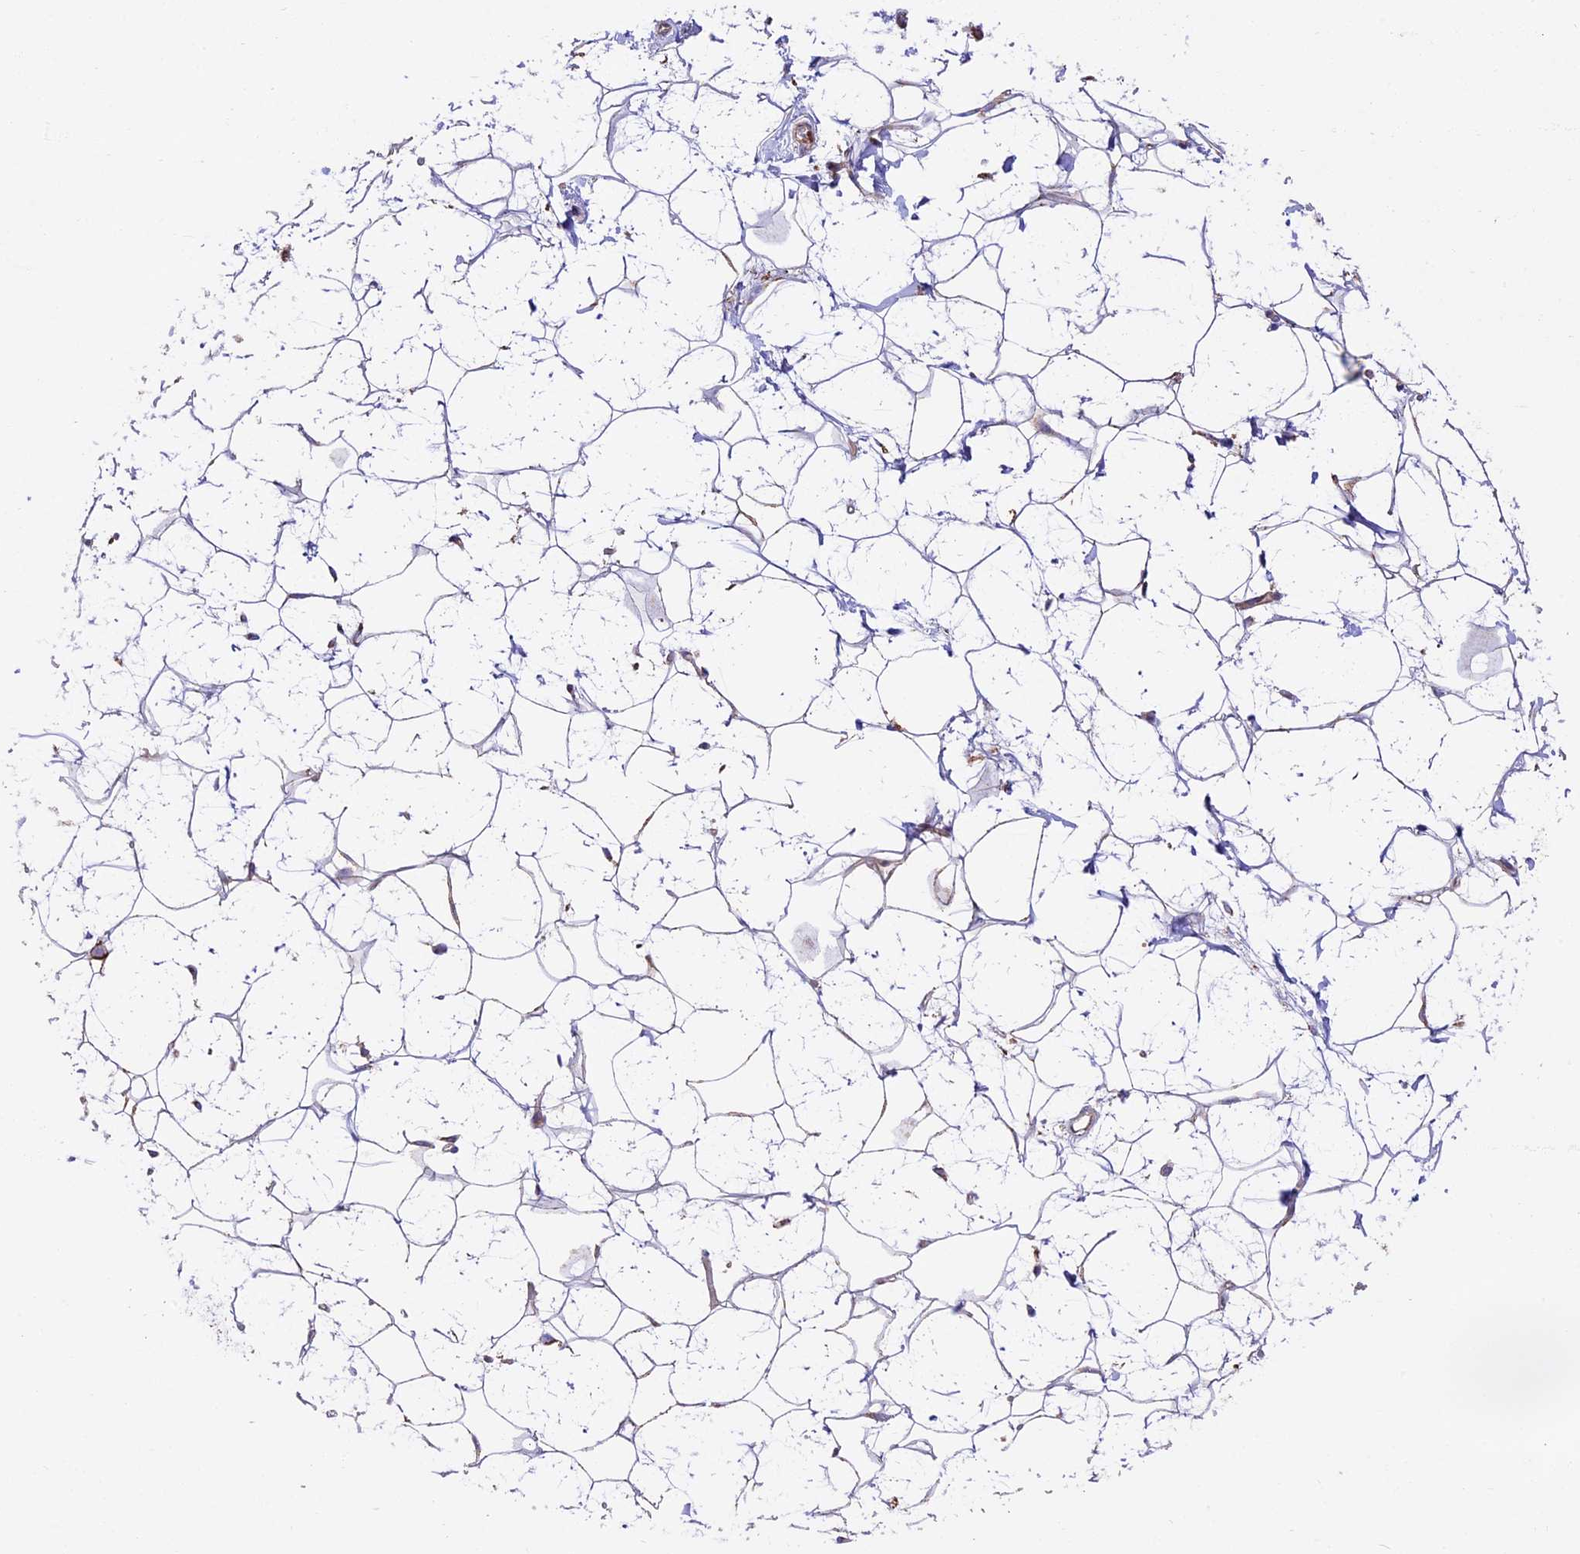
{"staining": {"intensity": "negative", "quantity": "none", "location": "none"}, "tissue": "adipose tissue", "cell_type": "Adipocytes", "image_type": "normal", "snomed": [{"axis": "morphology", "description": "Normal tissue, NOS"}, {"axis": "topography", "description": "Breast"}], "caption": "DAB (3,3'-diaminobenzidine) immunohistochemical staining of unremarkable human adipose tissue shows no significant staining in adipocytes.", "gene": "NDUFA8", "patient": {"sex": "female", "age": 26}}